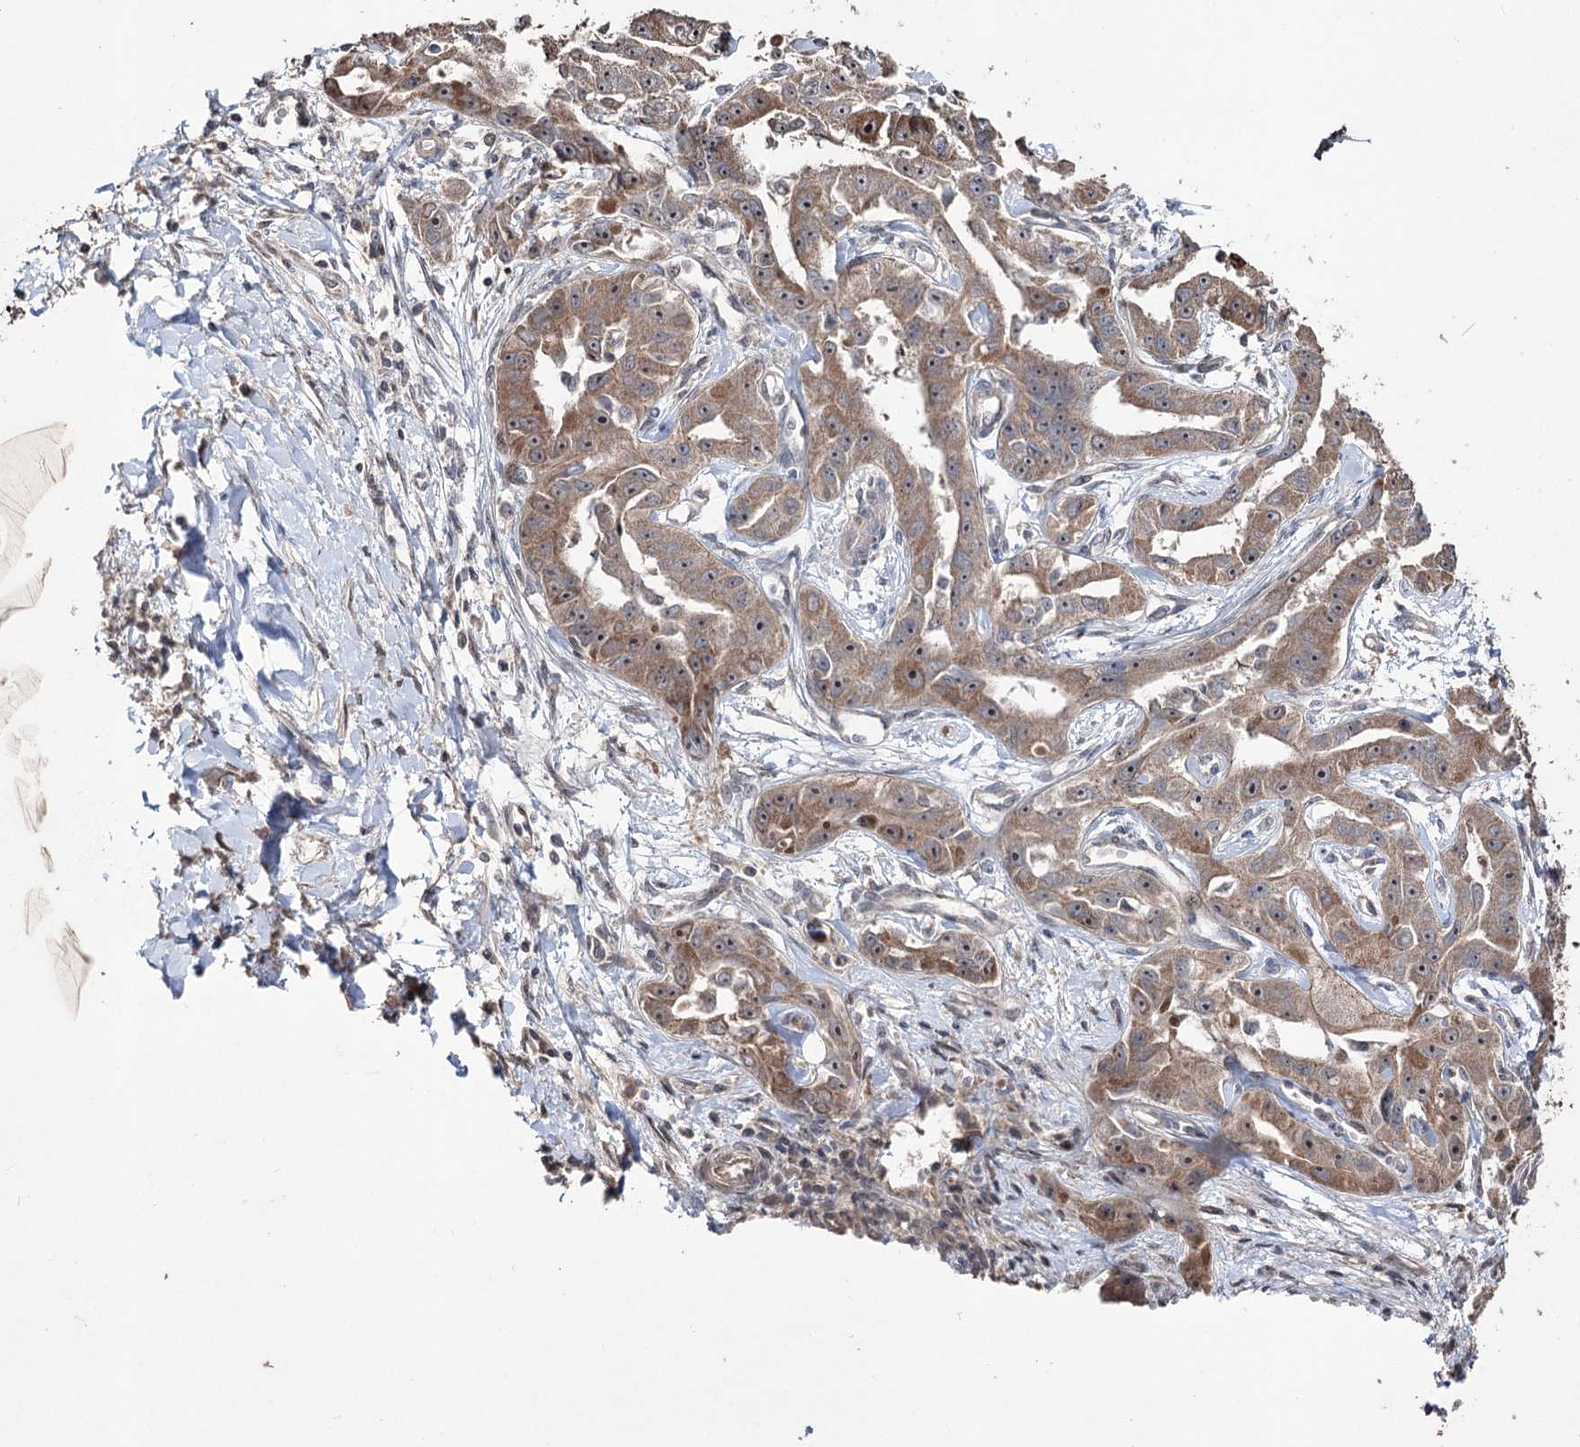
{"staining": {"intensity": "moderate", "quantity": ">75%", "location": "cytoplasmic/membranous"}, "tissue": "liver cancer", "cell_type": "Tumor cells", "image_type": "cancer", "snomed": [{"axis": "morphology", "description": "Cholangiocarcinoma"}, {"axis": "topography", "description": "Liver"}], "caption": "An immunohistochemistry photomicrograph of tumor tissue is shown. Protein staining in brown shows moderate cytoplasmic/membranous positivity in liver cancer within tumor cells.", "gene": "CPNE8", "patient": {"sex": "male", "age": 59}}